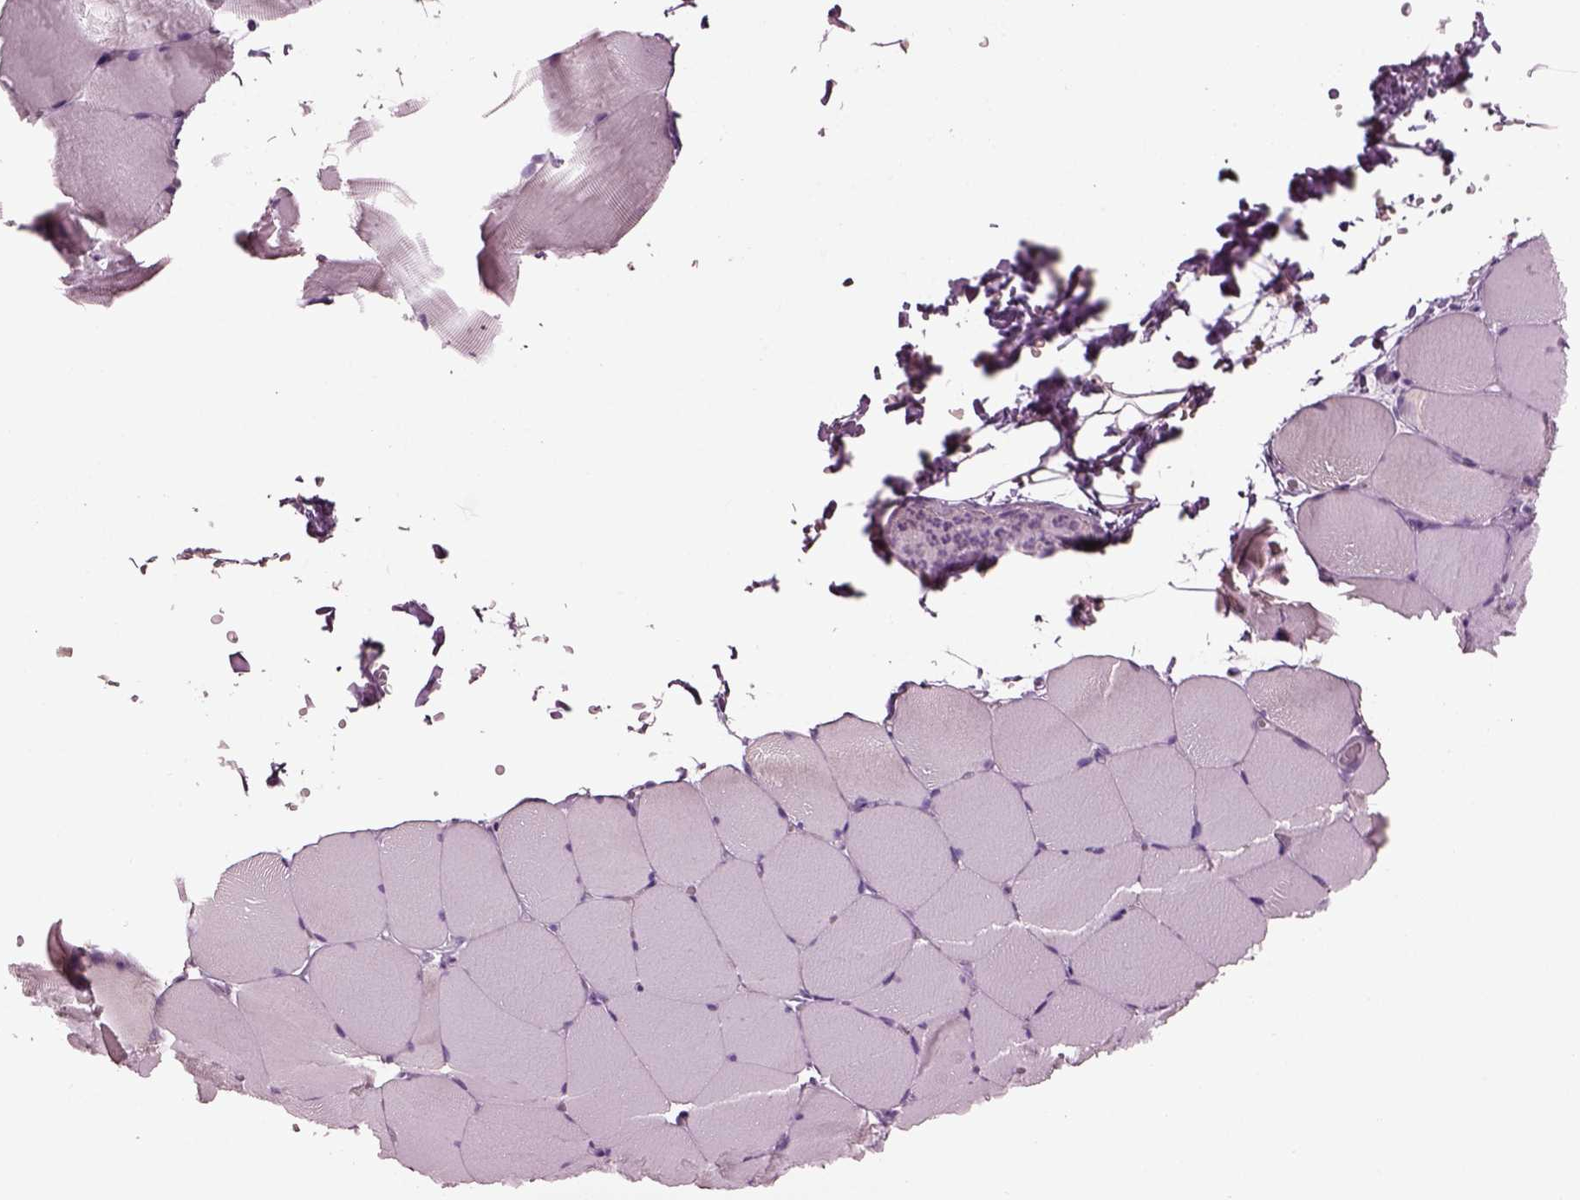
{"staining": {"intensity": "negative", "quantity": "none", "location": "none"}, "tissue": "skeletal muscle", "cell_type": "Myocytes", "image_type": "normal", "snomed": [{"axis": "morphology", "description": "Normal tissue, NOS"}, {"axis": "topography", "description": "Skeletal muscle"}], "caption": "This is an immunohistochemistry histopathology image of unremarkable human skeletal muscle. There is no staining in myocytes.", "gene": "SPATA7", "patient": {"sex": "female", "age": 37}}